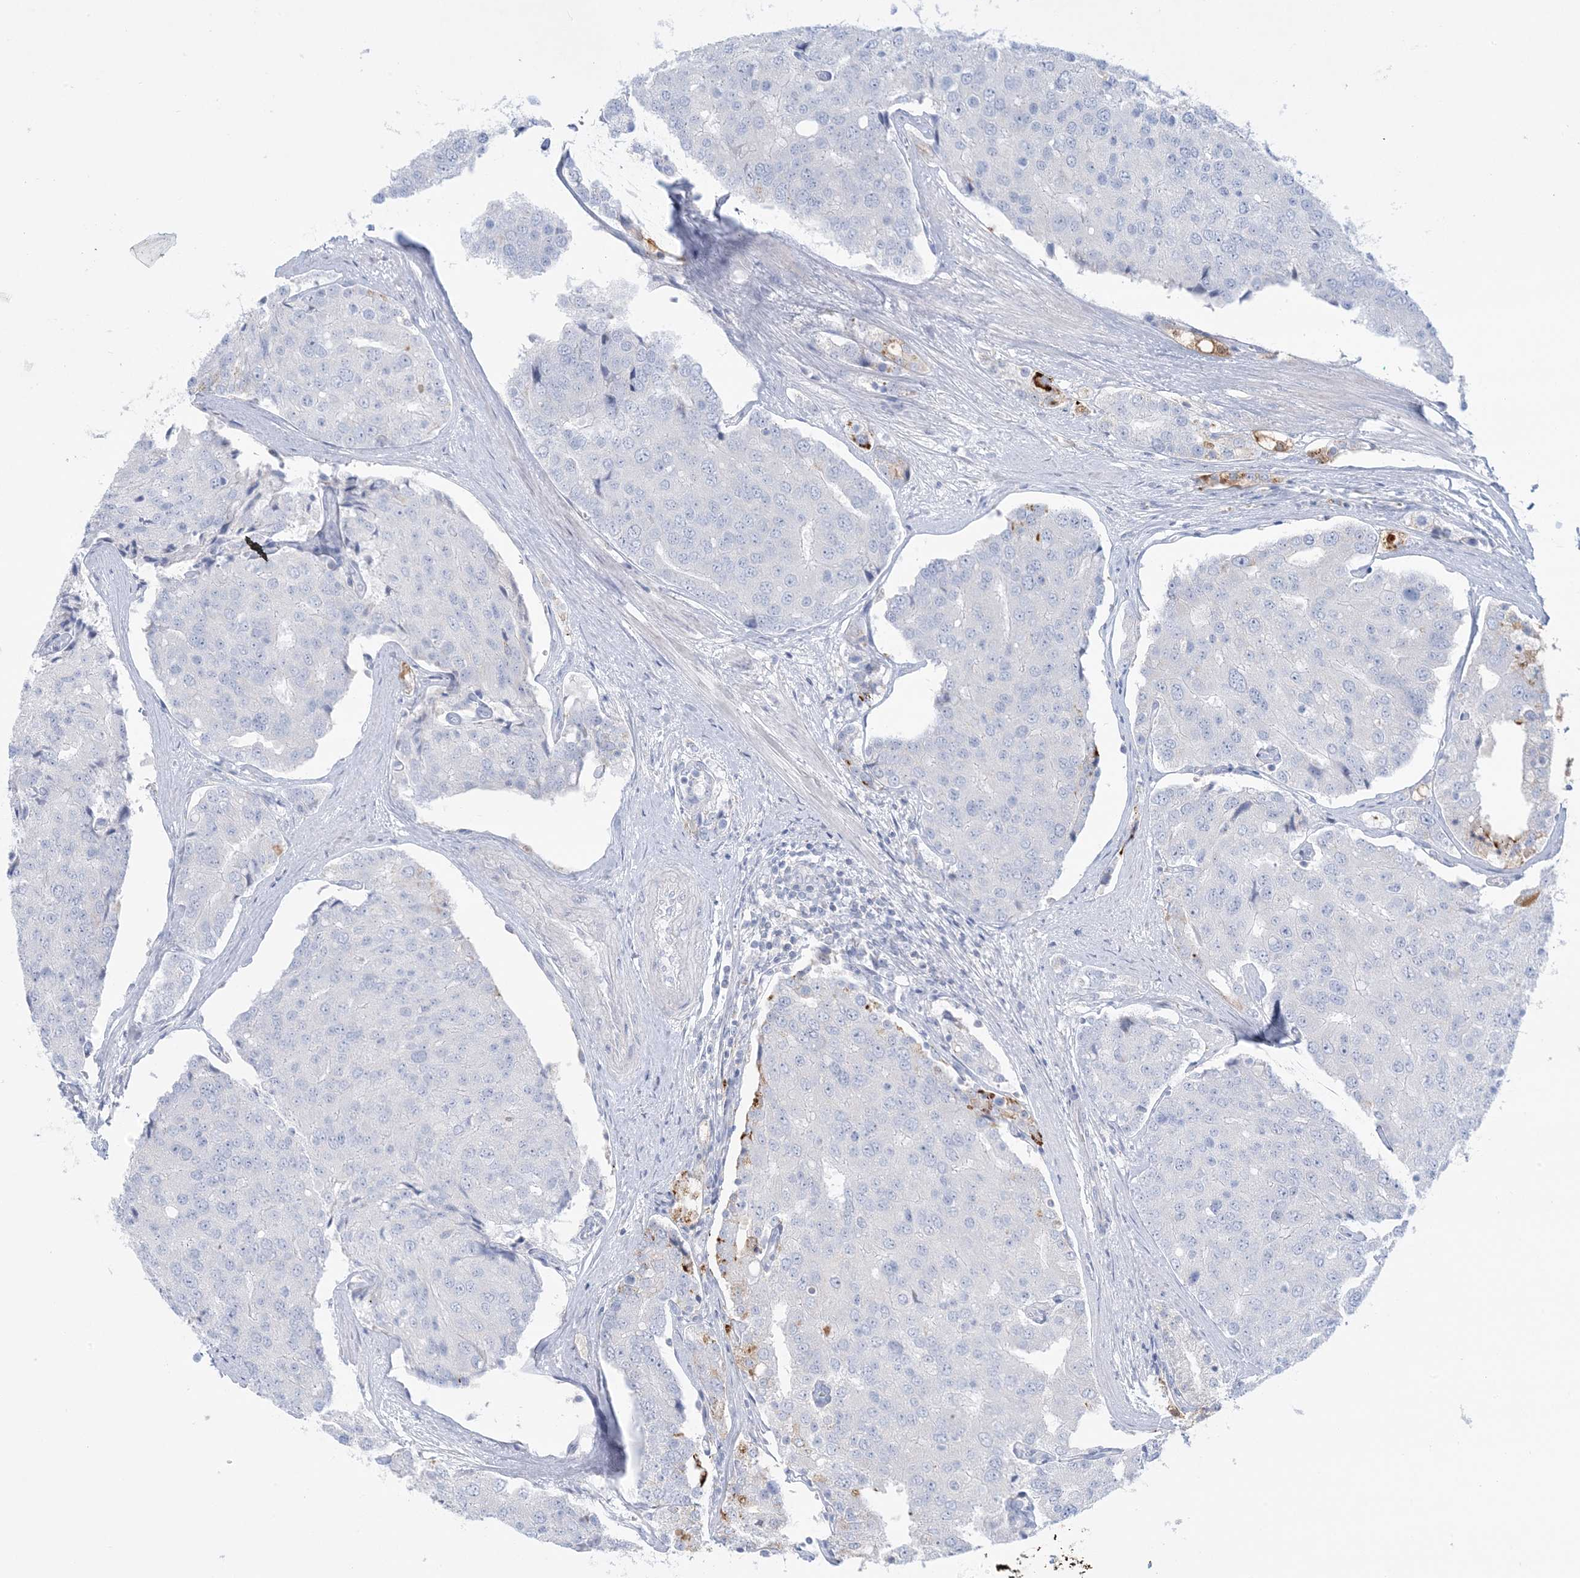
{"staining": {"intensity": "negative", "quantity": "none", "location": "none"}, "tissue": "prostate cancer", "cell_type": "Tumor cells", "image_type": "cancer", "snomed": [{"axis": "morphology", "description": "Adenocarcinoma, High grade"}, {"axis": "topography", "description": "Prostate"}], "caption": "Tumor cells show no significant protein expression in prostate high-grade adenocarcinoma. (DAB IHC with hematoxylin counter stain).", "gene": "KCTD6", "patient": {"sex": "male", "age": 50}}